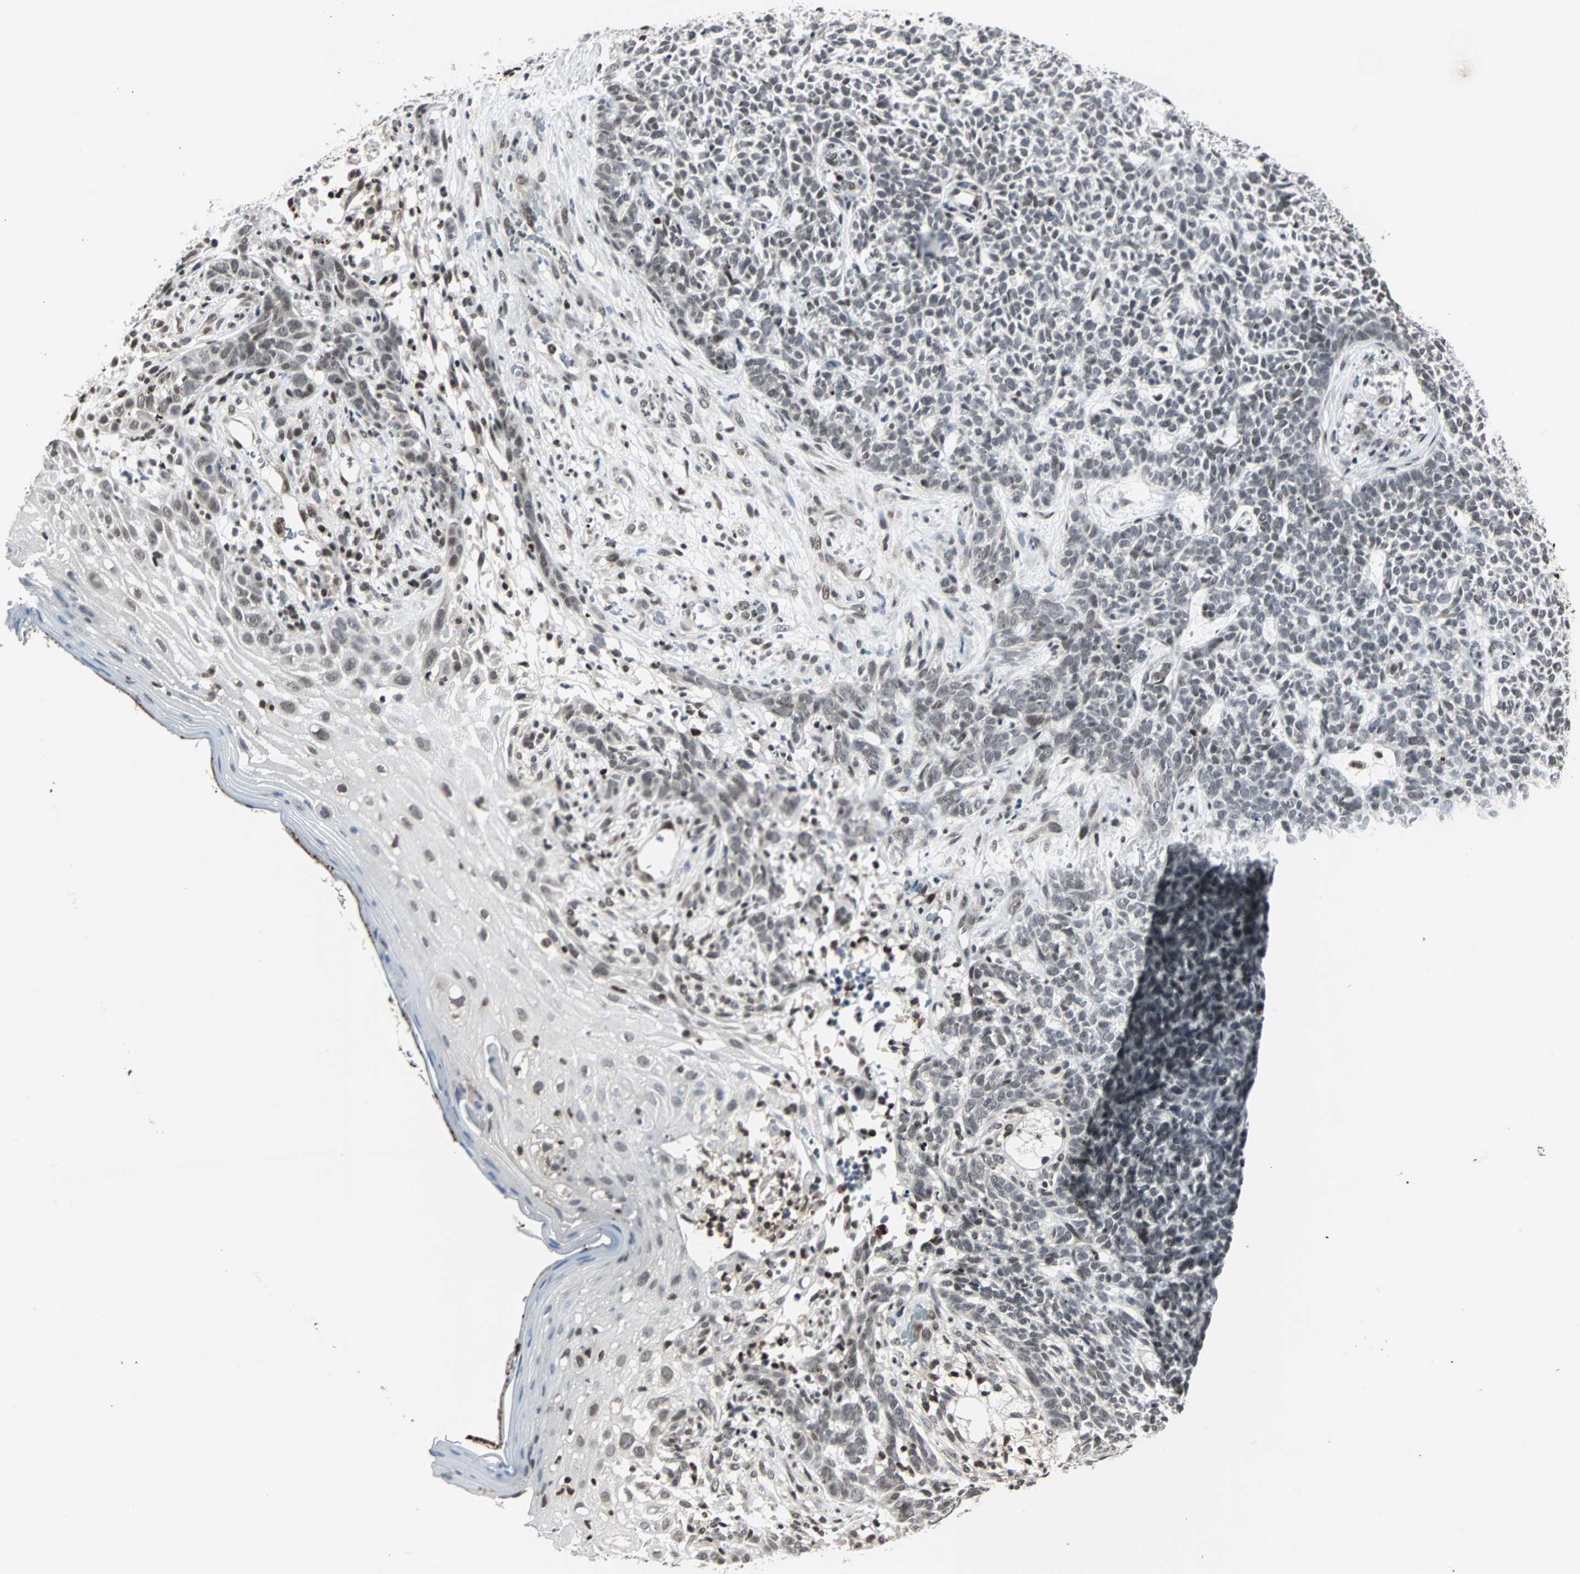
{"staining": {"intensity": "weak", "quantity": ">75%", "location": "nuclear"}, "tissue": "skin cancer", "cell_type": "Tumor cells", "image_type": "cancer", "snomed": [{"axis": "morphology", "description": "Basal cell carcinoma"}, {"axis": "topography", "description": "Skin"}], "caption": "Immunohistochemistry (DAB (3,3'-diaminobenzidine)) staining of skin cancer demonstrates weak nuclear protein expression in approximately >75% of tumor cells.", "gene": "TERF2IP", "patient": {"sex": "female", "age": 84}}